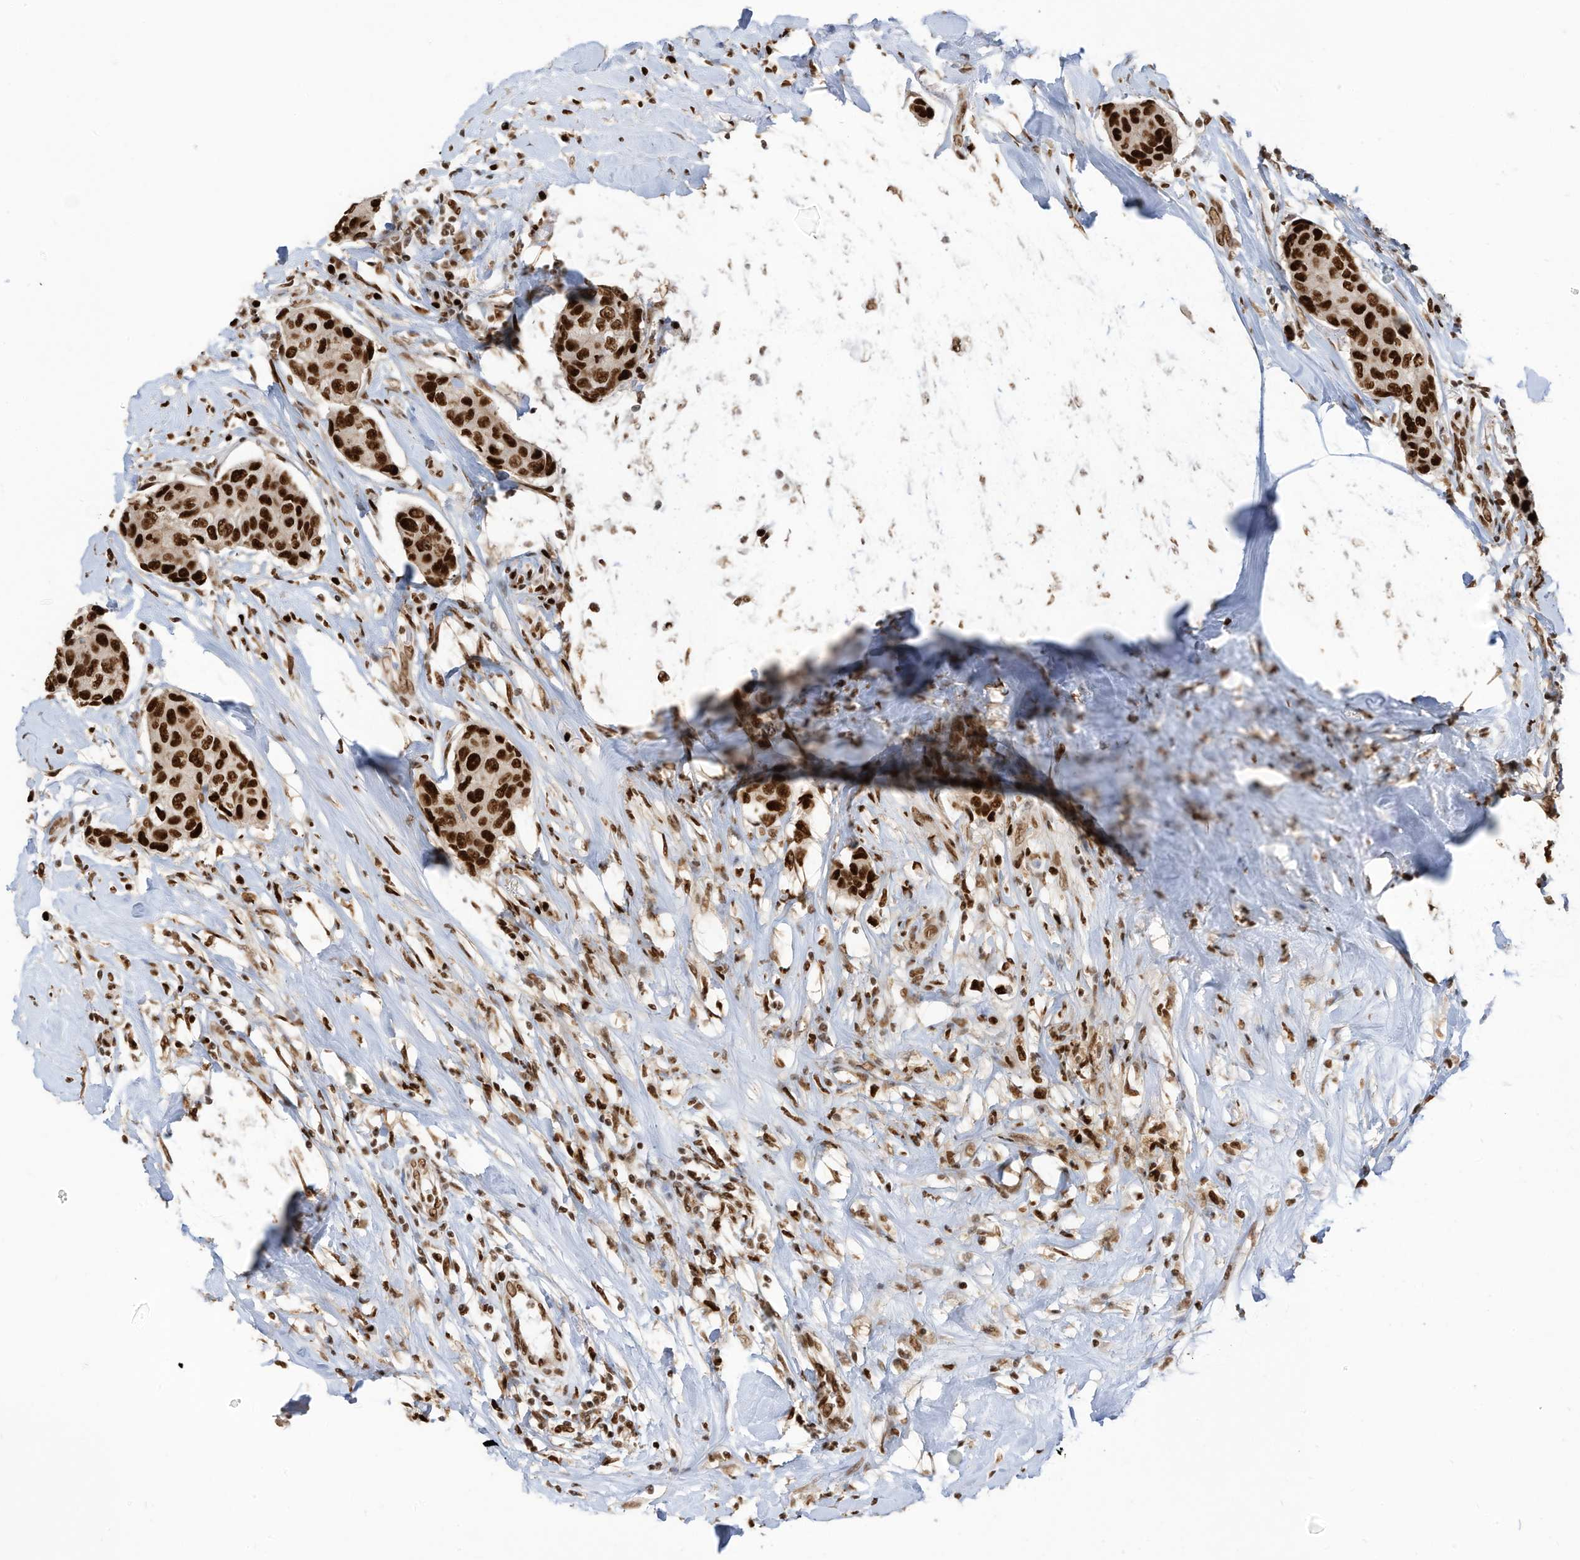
{"staining": {"intensity": "strong", "quantity": ">75%", "location": "nuclear"}, "tissue": "breast cancer", "cell_type": "Tumor cells", "image_type": "cancer", "snomed": [{"axis": "morphology", "description": "Duct carcinoma"}, {"axis": "topography", "description": "Breast"}], "caption": "Immunohistochemistry (IHC) of human breast intraductal carcinoma exhibits high levels of strong nuclear staining in approximately >75% of tumor cells. (DAB IHC, brown staining for protein, blue staining for nuclei).", "gene": "SAMD15", "patient": {"sex": "female", "age": 80}}